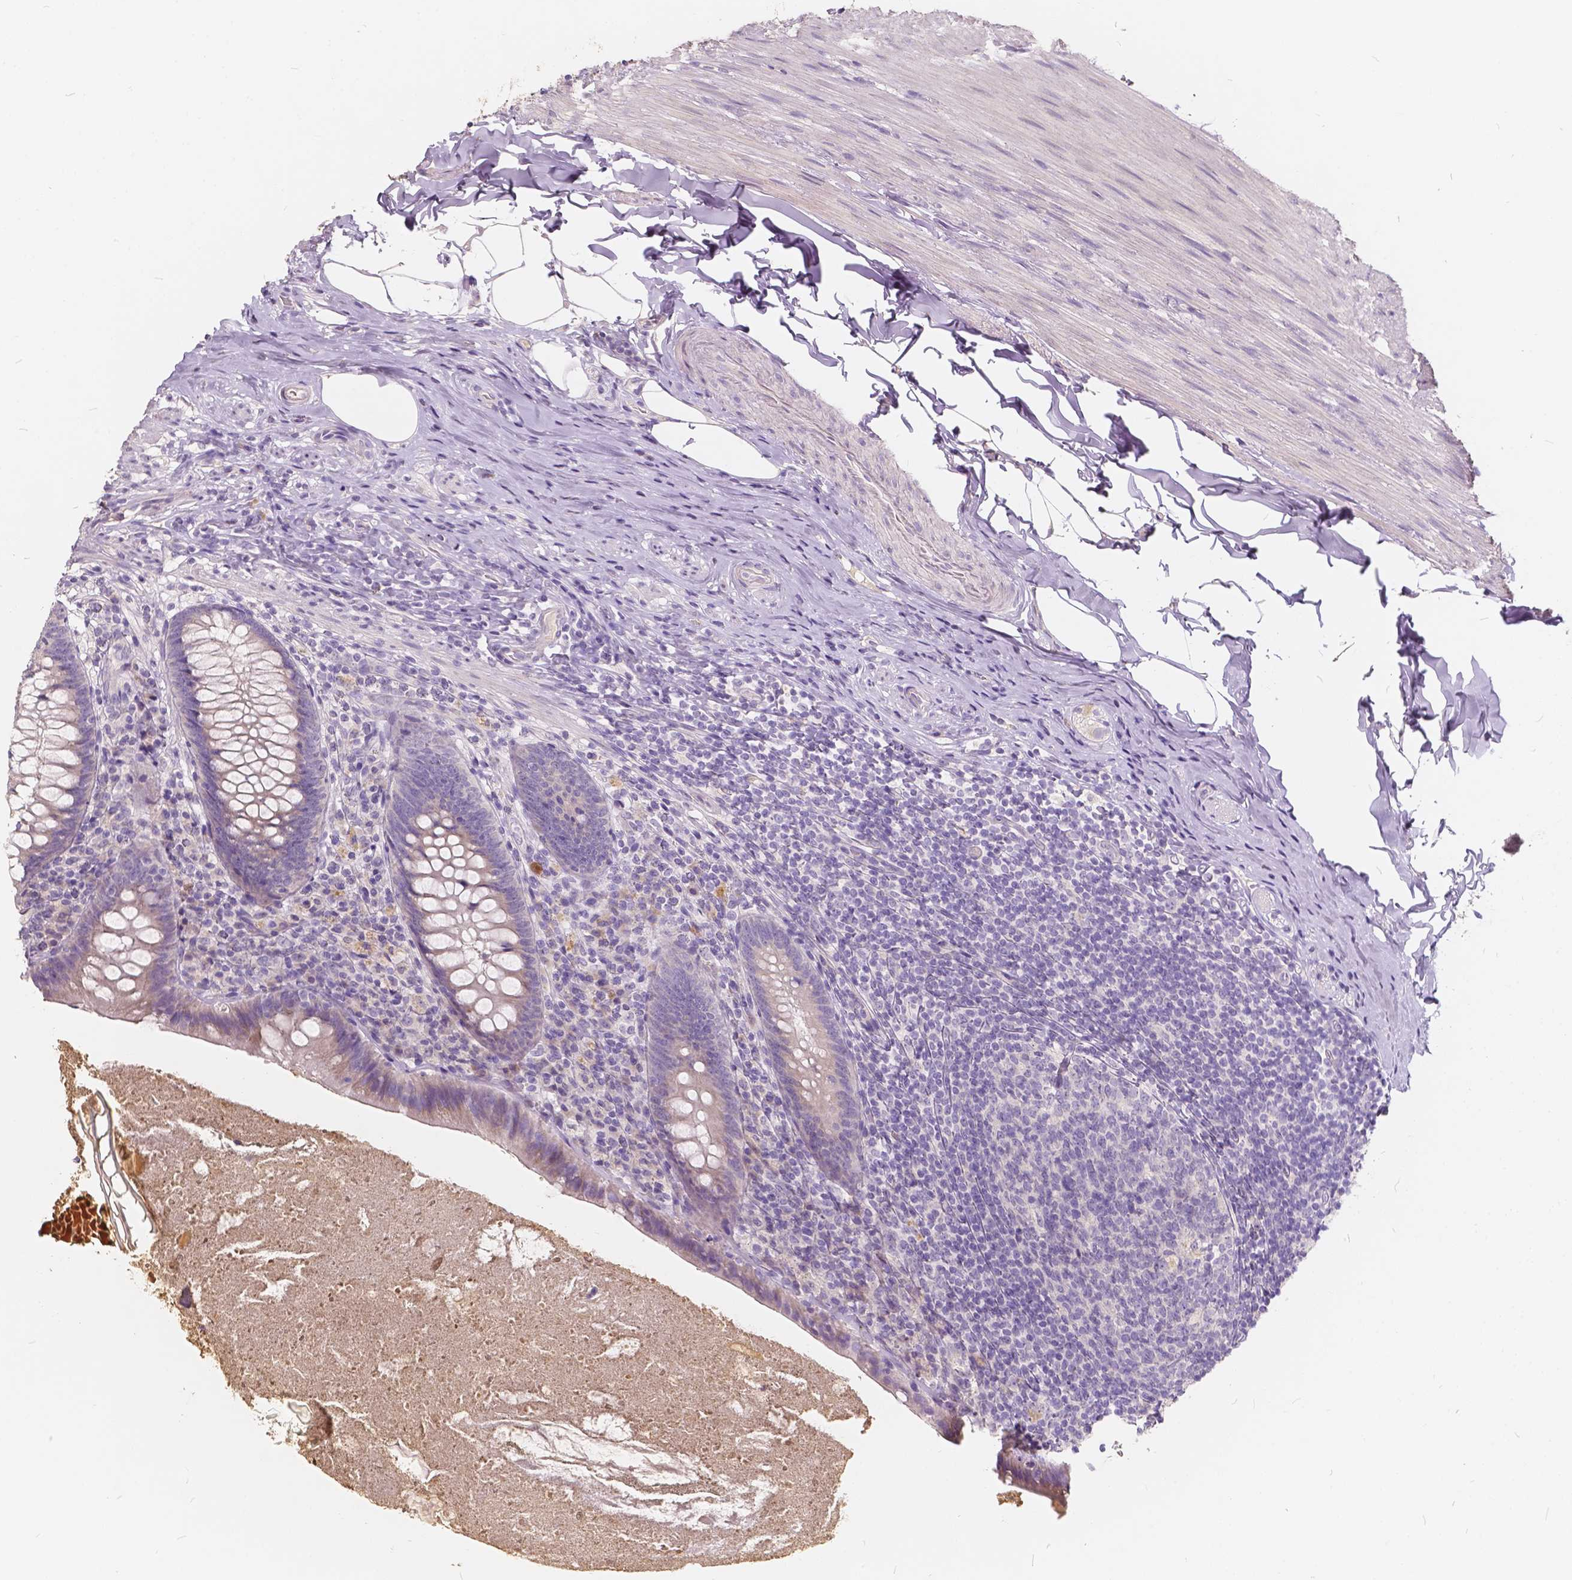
{"staining": {"intensity": "weak", "quantity": "<25%", "location": "cytoplasmic/membranous"}, "tissue": "appendix", "cell_type": "Glandular cells", "image_type": "normal", "snomed": [{"axis": "morphology", "description": "Normal tissue, NOS"}, {"axis": "topography", "description": "Appendix"}], "caption": "Image shows no protein positivity in glandular cells of benign appendix.", "gene": "SLC7A8", "patient": {"sex": "male", "age": 47}}